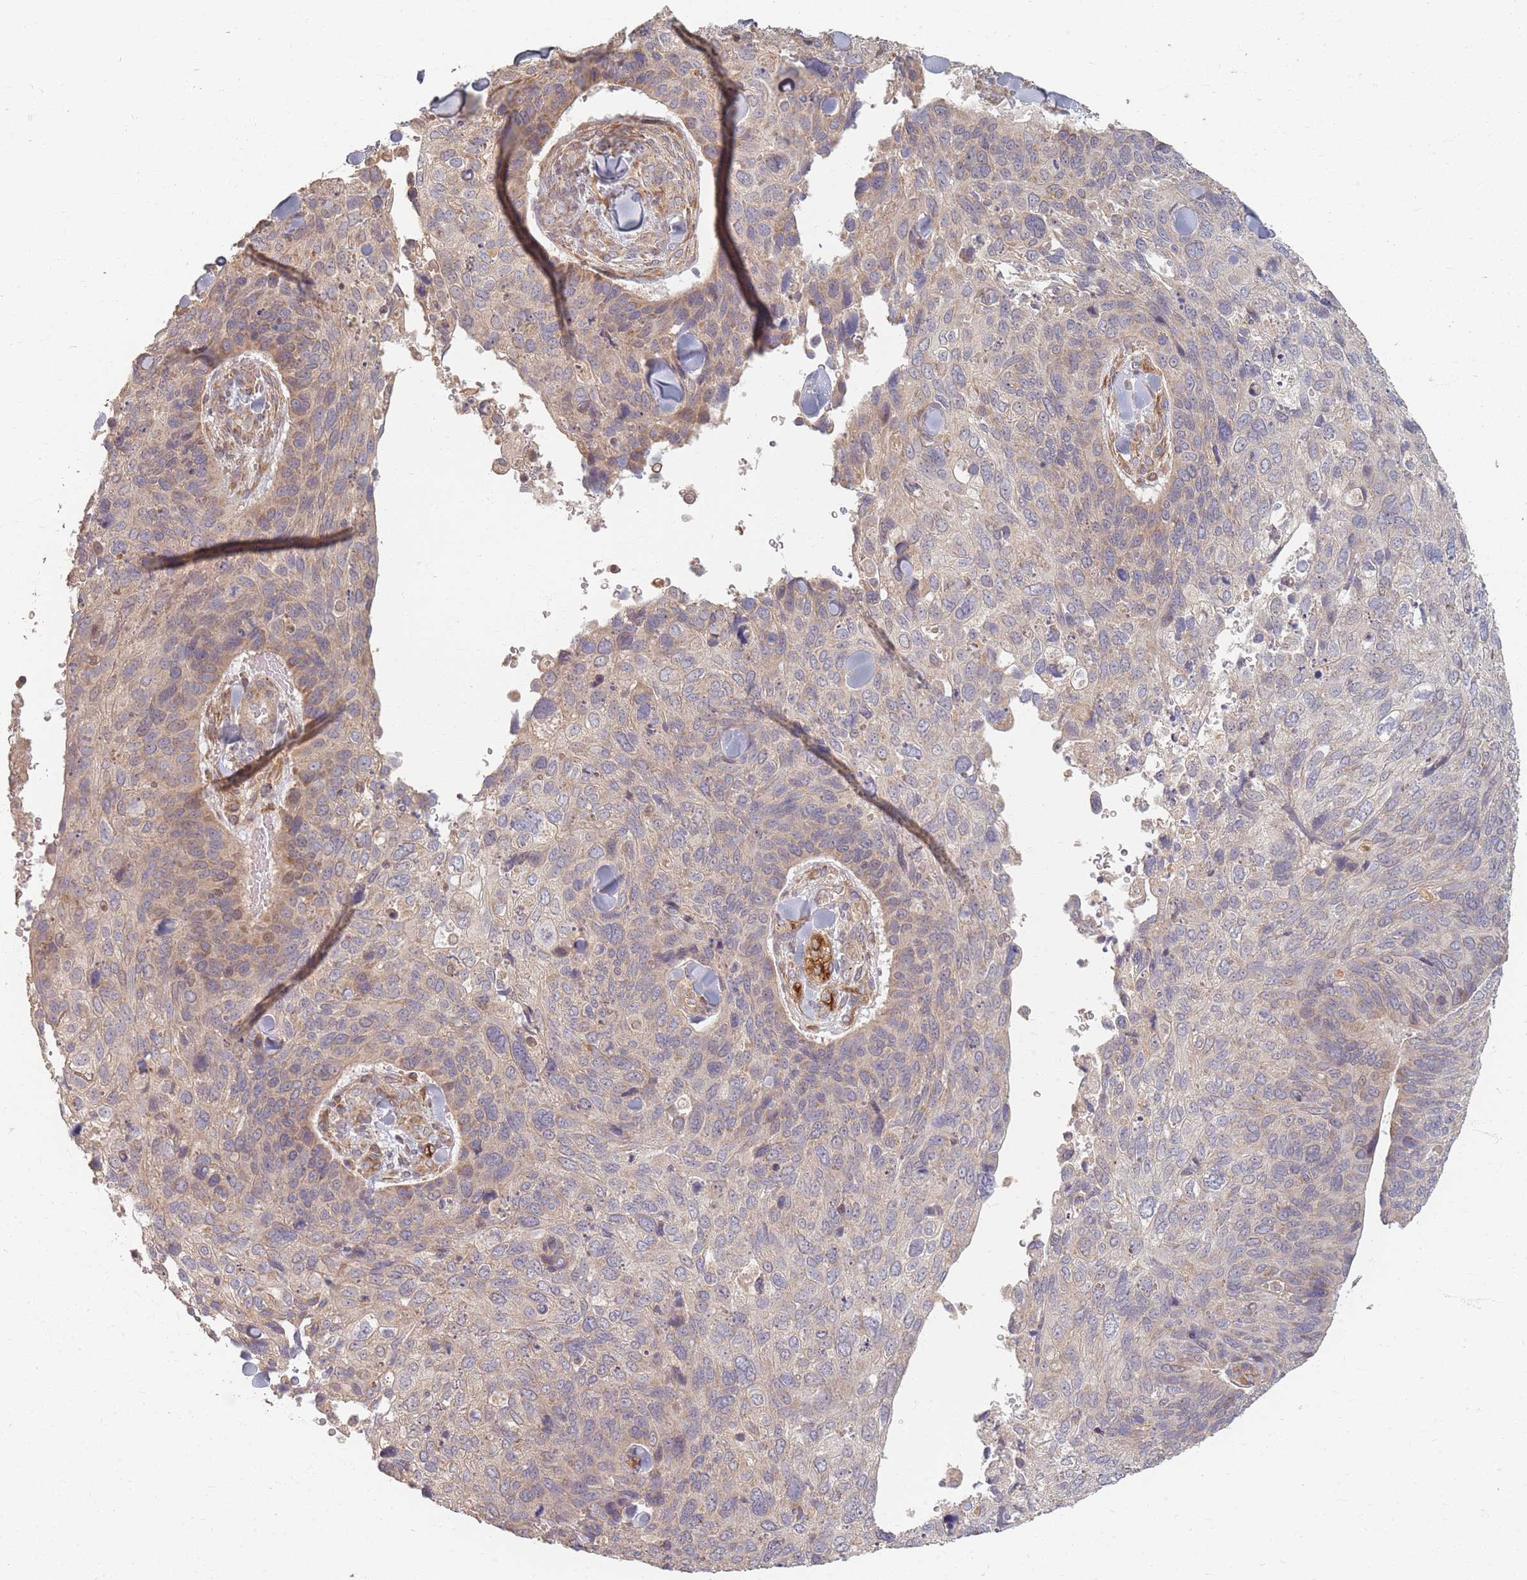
{"staining": {"intensity": "weak", "quantity": "<25%", "location": "cytoplasmic/membranous"}, "tissue": "skin cancer", "cell_type": "Tumor cells", "image_type": "cancer", "snomed": [{"axis": "morphology", "description": "Basal cell carcinoma"}, {"axis": "topography", "description": "Skin"}], "caption": "The histopathology image exhibits no significant expression in tumor cells of skin basal cell carcinoma. The staining was performed using DAB (3,3'-diaminobenzidine) to visualize the protein expression in brown, while the nuclei were stained in blue with hematoxylin (Magnification: 20x).", "gene": "MRPS6", "patient": {"sex": "female", "age": 74}}